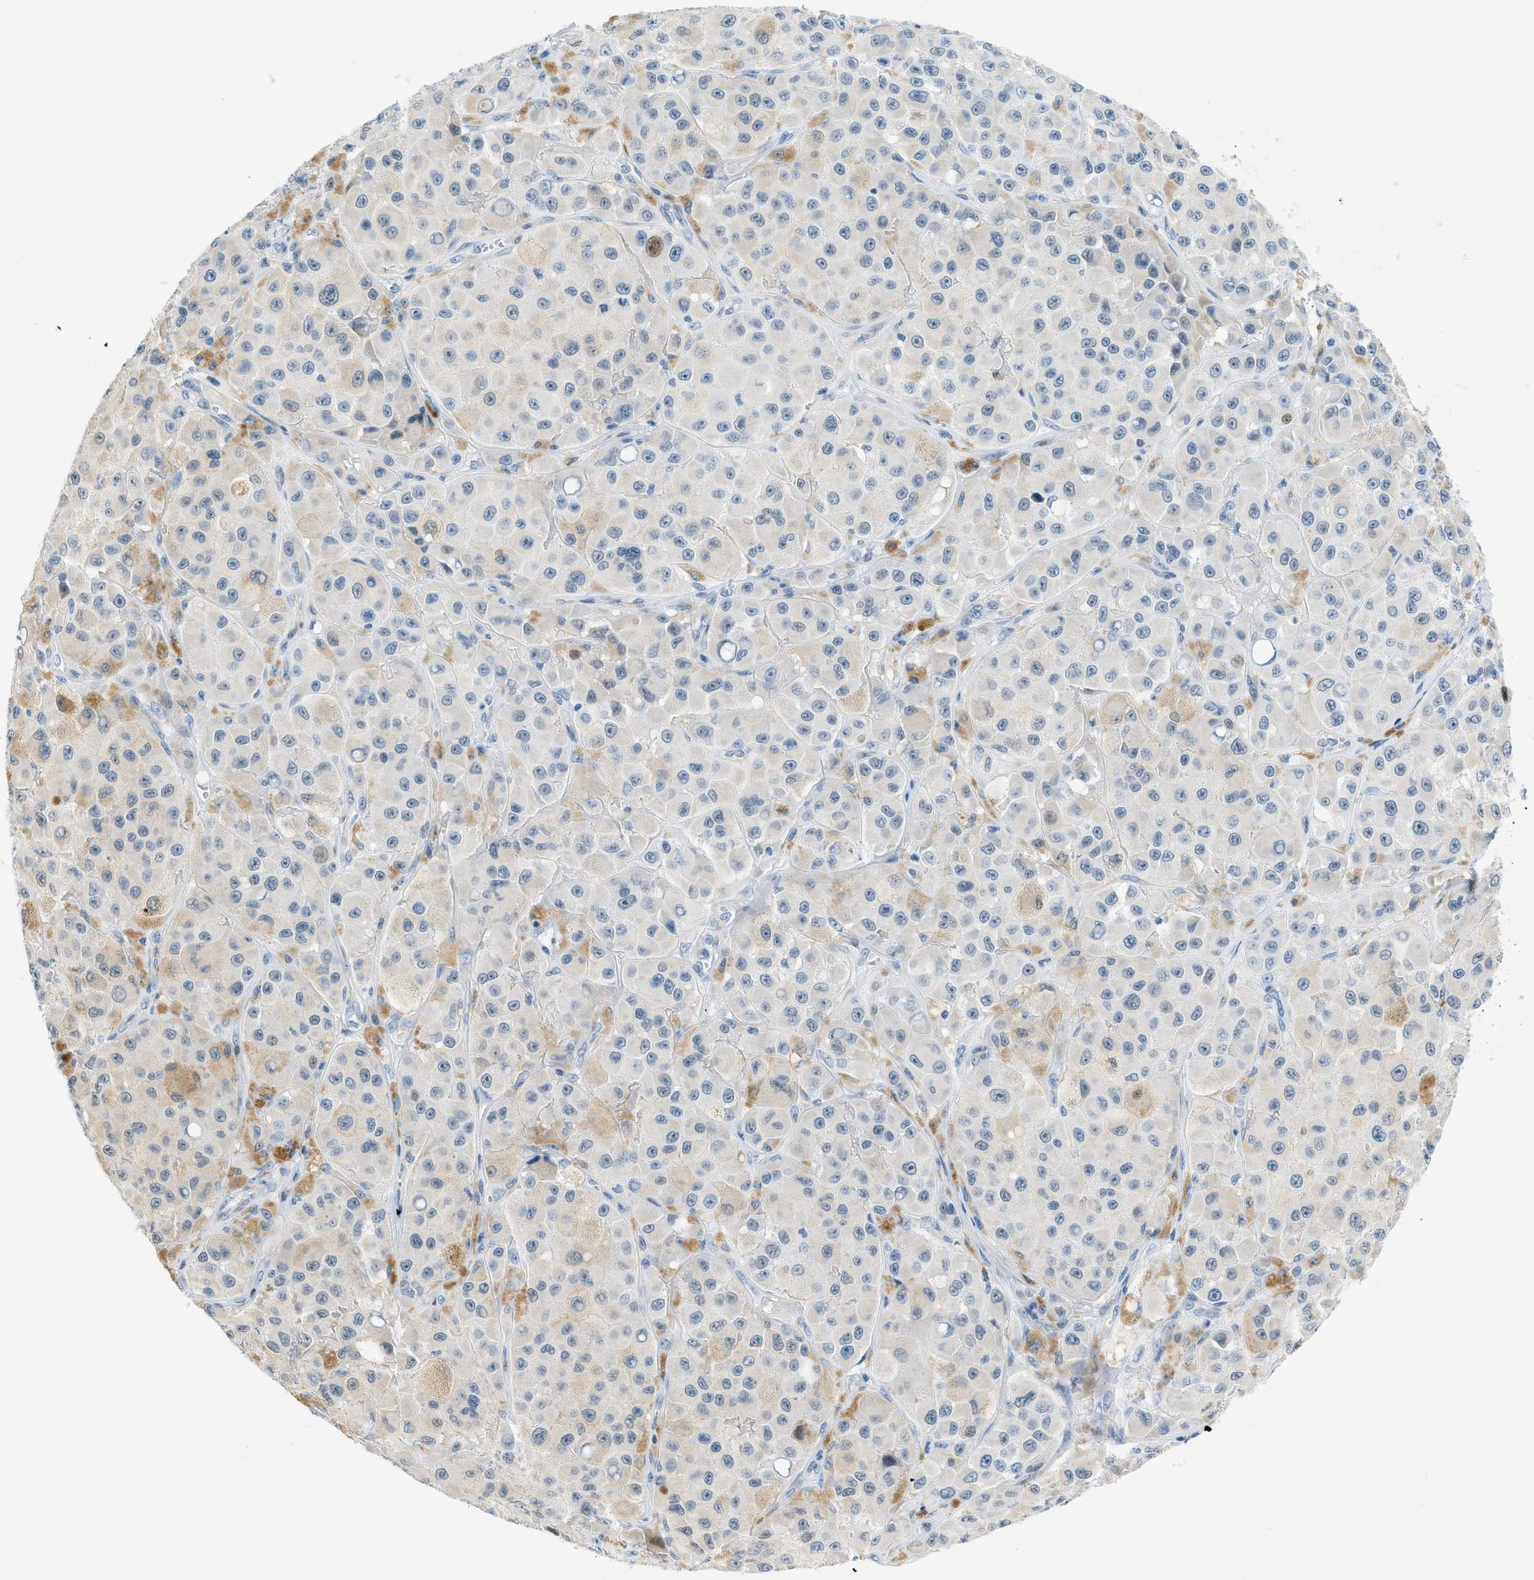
{"staining": {"intensity": "weak", "quantity": "25%-75%", "location": "cytoplasmic/membranous"}, "tissue": "melanoma", "cell_type": "Tumor cells", "image_type": "cancer", "snomed": [{"axis": "morphology", "description": "Malignant melanoma, NOS"}, {"axis": "topography", "description": "Skin"}], "caption": "Melanoma stained with IHC reveals weak cytoplasmic/membranous expression in approximately 25%-75% of tumor cells.", "gene": "CYP4X1", "patient": {"sex": "male", "age": 84}}